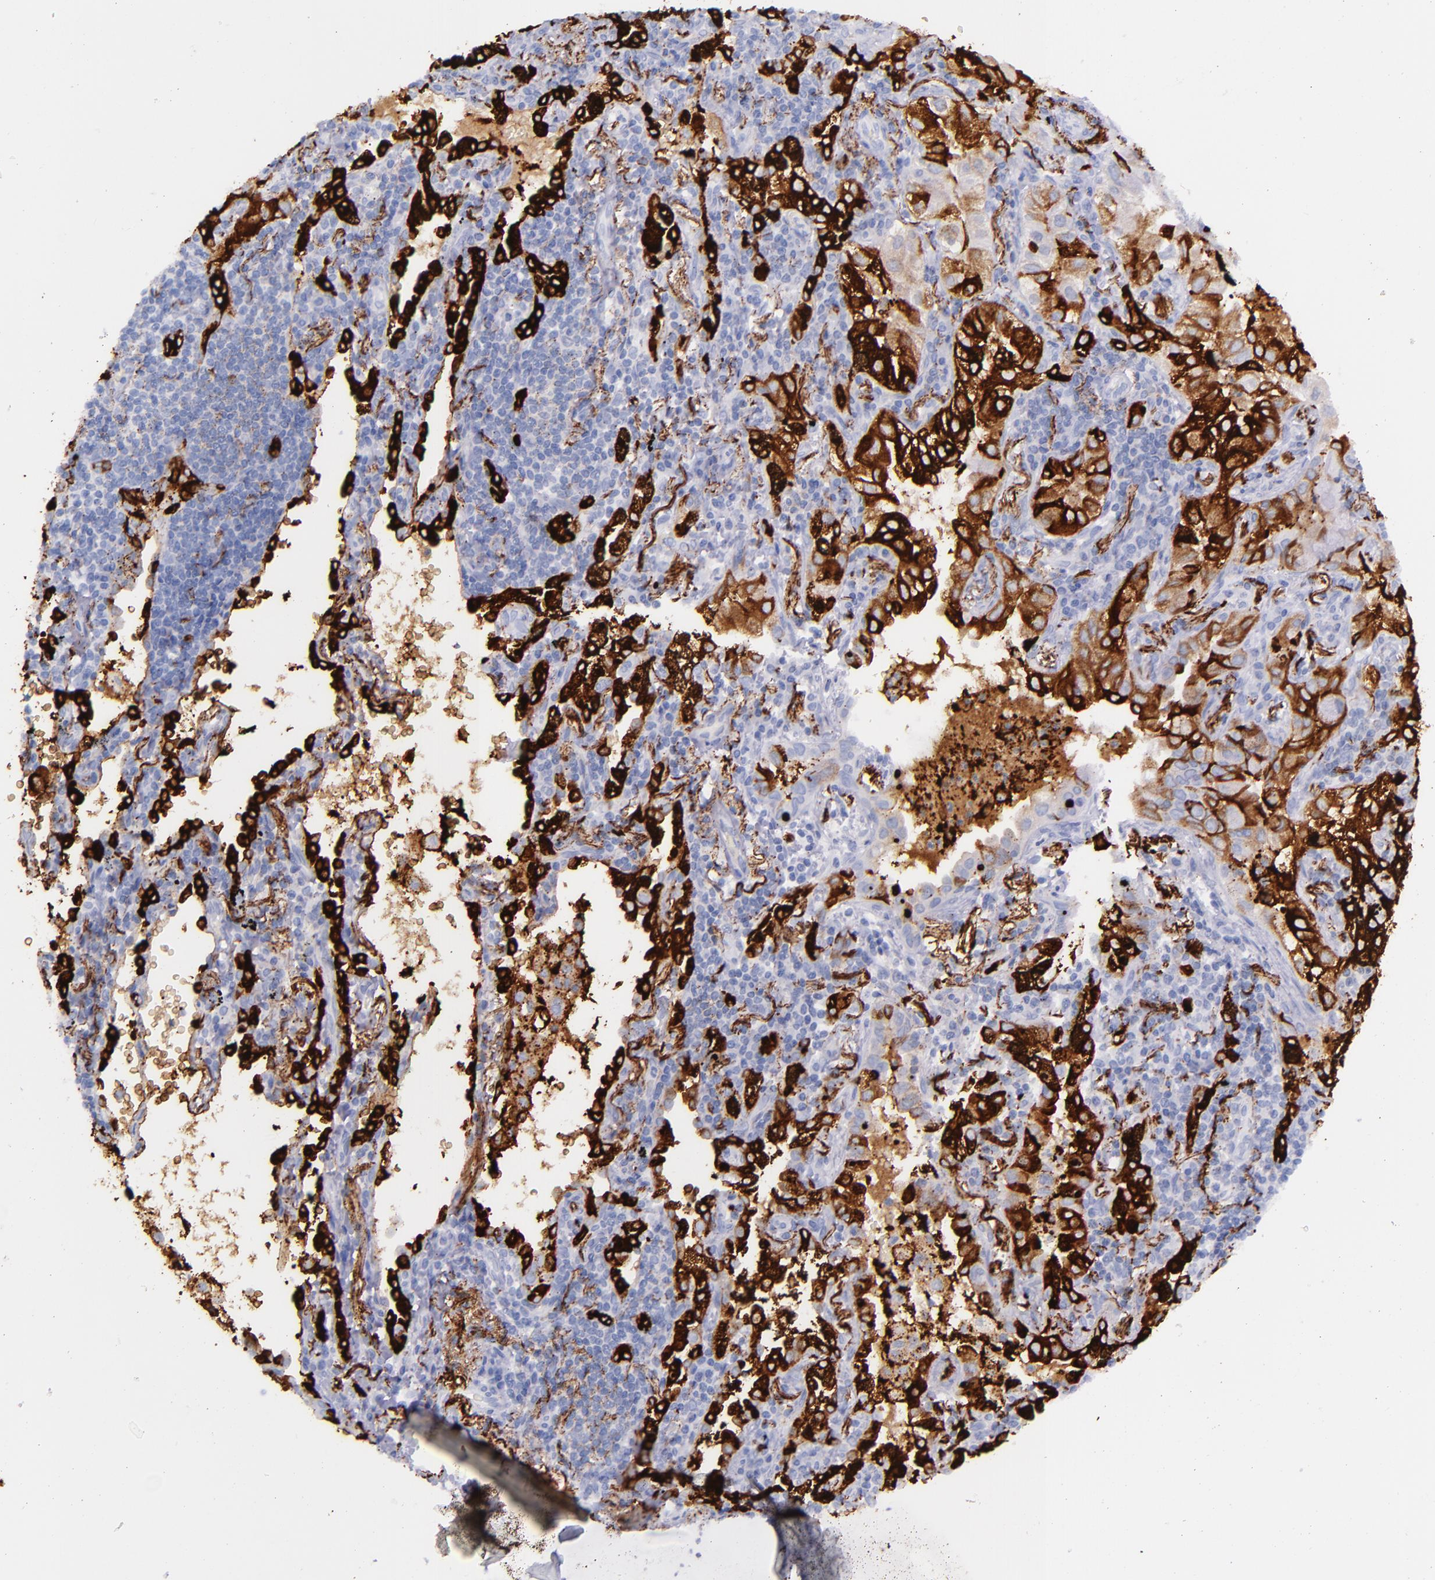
{"staining": {"intensity": "strong", "quantity": "25%-75%", "location": "cytoplasmic/membranous"}, "tissue": "lung cancer", "cell_type": "Tumor cells", "image_type": "cancer", "snomed": [{"axis": "morphology", "description": "Adenocarcinoma, NOS"}, {"axis": "topography", "description": "Lung"}], "caption": "A photomicrograph of adenocarcinoma (lung) stained for a protein displays strong cytoplasmic/membranous brown staining in tumor cells.", "gene": "SFTPA2", "patient": {"sex": "female", "age": 50}}